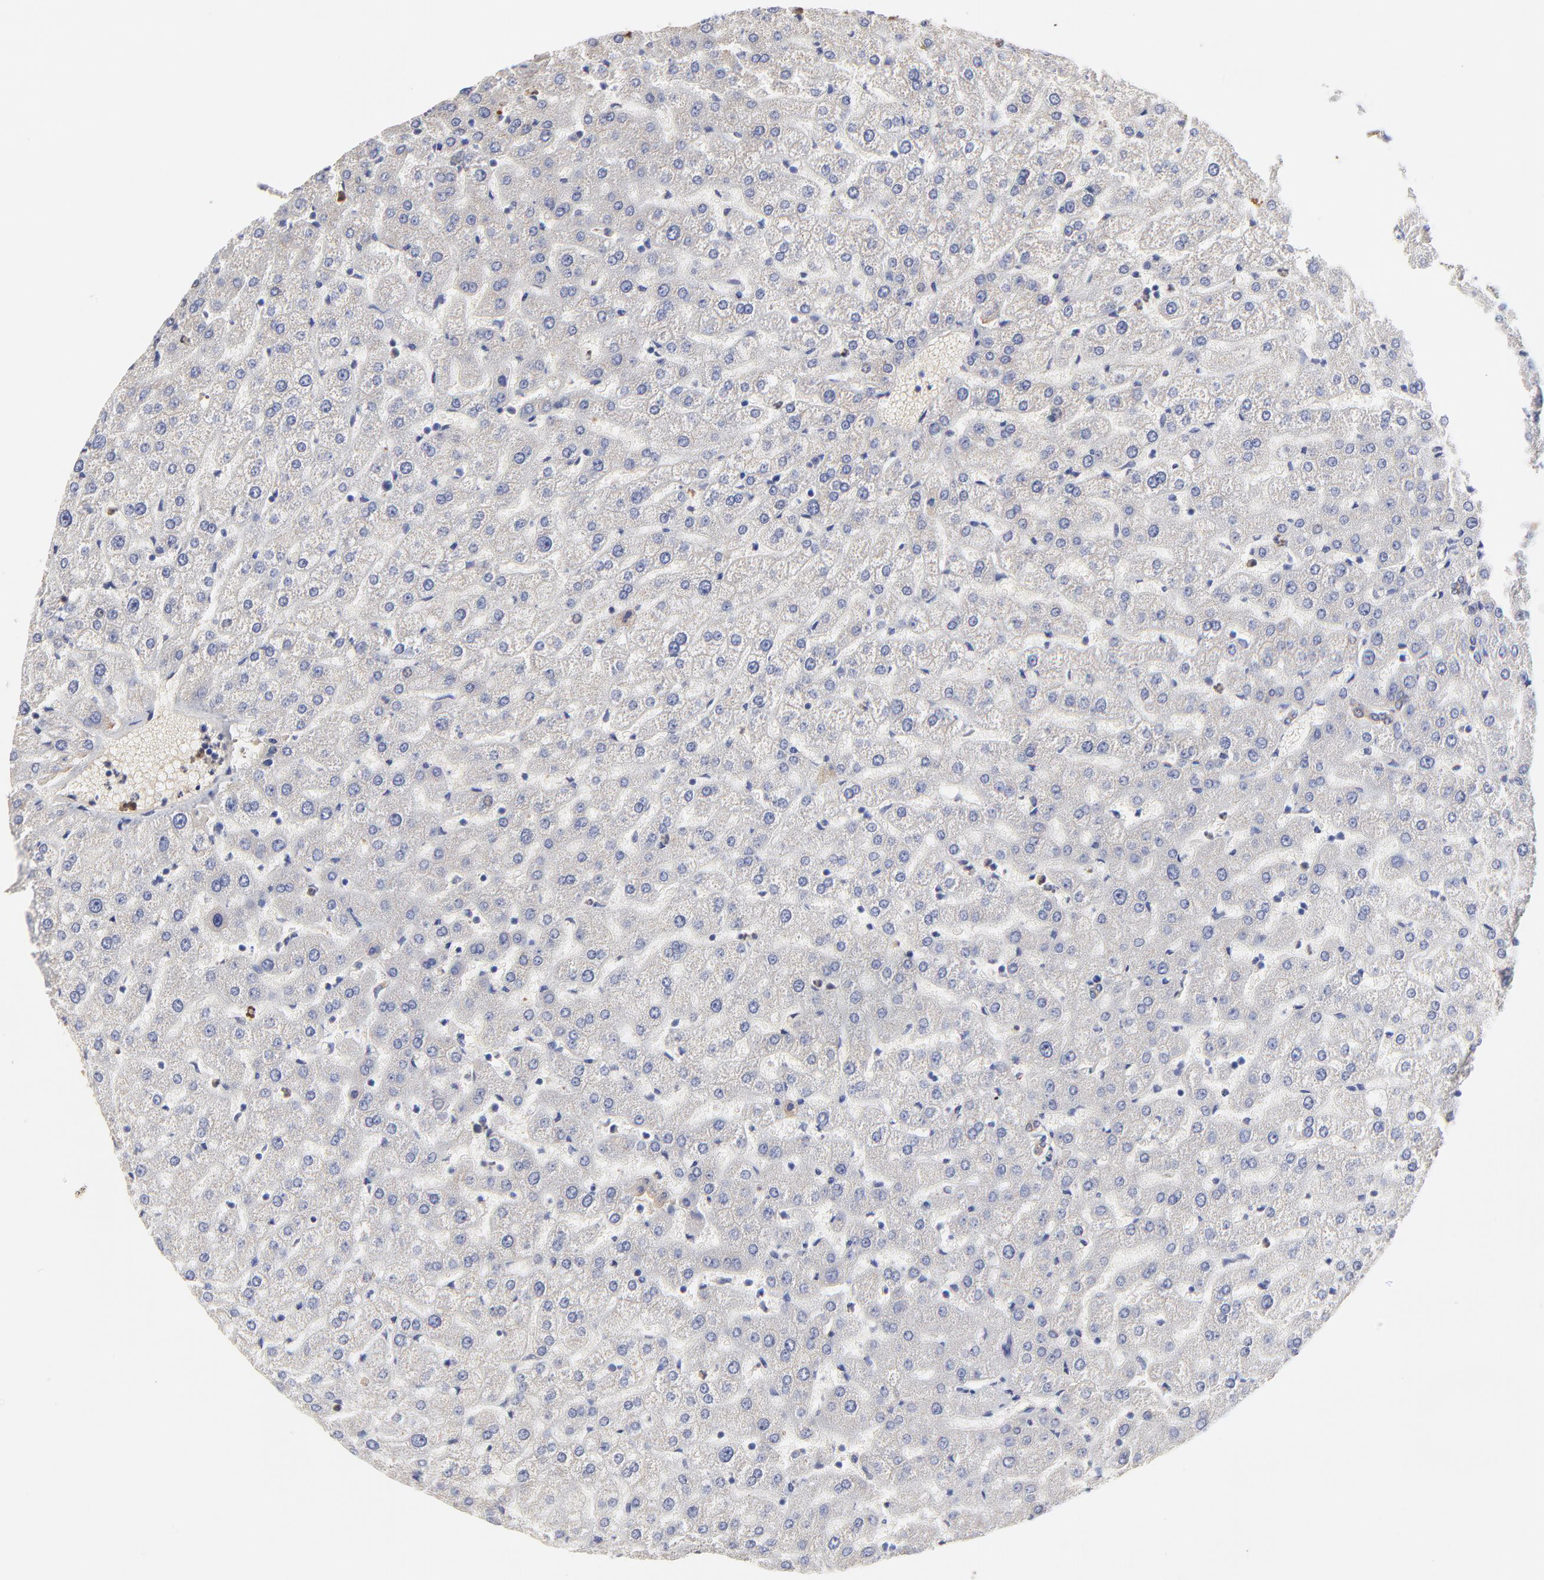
{"staining": {"intensity": "moderate", "quantity": ">75%", "location": "cytoplasmic/membranous"}, "tissue": "liver", "cell_type": "Cholangiocytes", "image_type": "normal", "snomed": [{"axis": "morphology", "description": "Normal tissue, NOS"}, {"axis": "morphology", "description": "Fibrosis, NOS"}, {"axis": "topography", "description": "Liver"}], "caption": "A micrograph of human liver stained for a protein displays moderate cytoplasmic/membranous brown staining in cholangiocytes. The staining was performed using DAB (3,3'-diaminobenzidine), with brown indicating positive protein expression. Nuclei are stained blue with hematoxylin.", "gene": "LRCH2", "patient": {"sex": "female", "age": 29}}